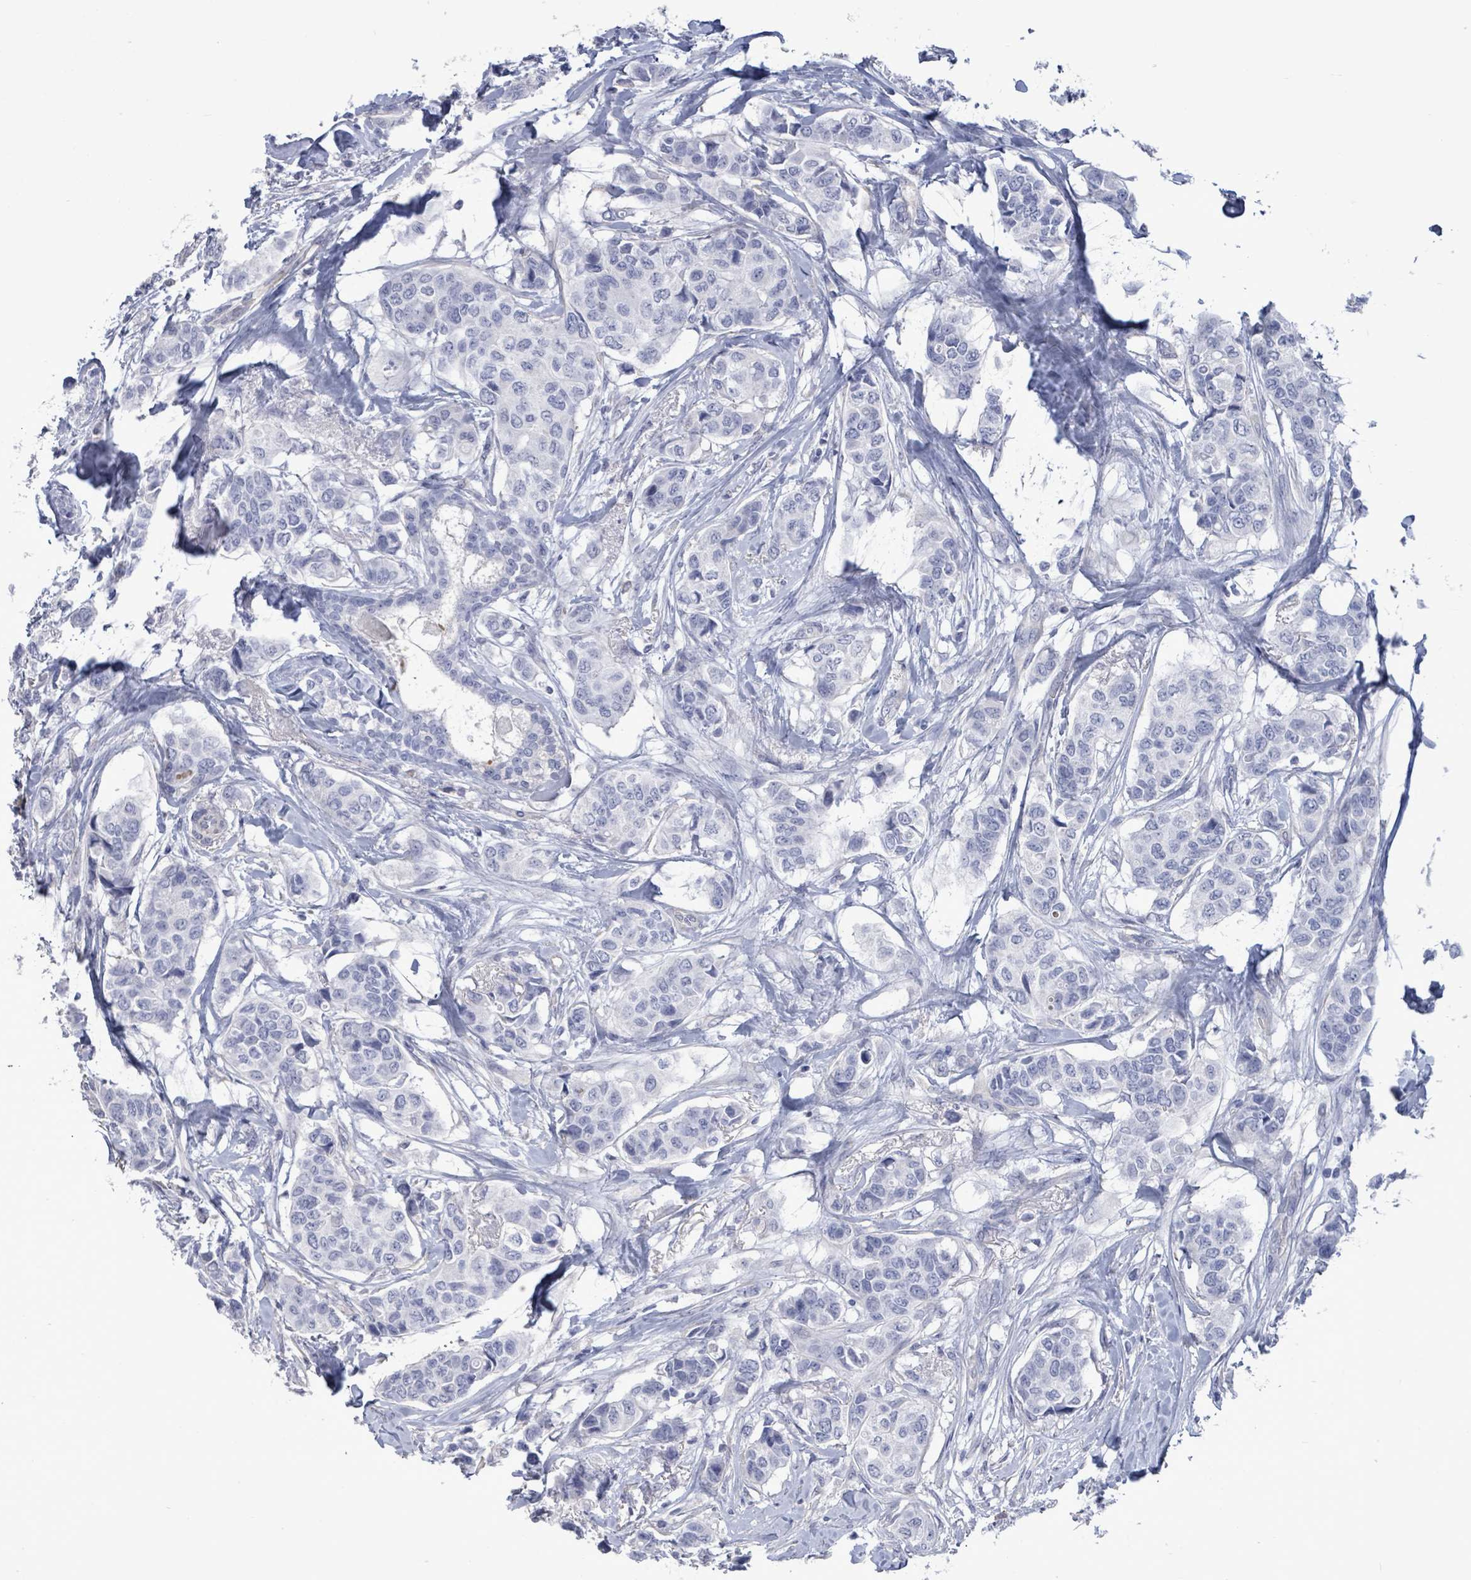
{"staining": {"intensity": "negative", "quantity": "none", "location": "none"}, "tissue": "breast cancer", "cell_type": "Tumor cells", "image_type": "cancer", "snomed": [{"axis": "morphology", "description": "Lobular carcinoma"}, {"axis": "topography", "description": "Breast"}], "caption": "High power microscopy histopathology image of an immunohistochemistry photomicrograph of breast cancer, revealing no significant expression in tumor cells.", "gene": "CT45A5", "patient": {"sex": "female", "age": 51}}